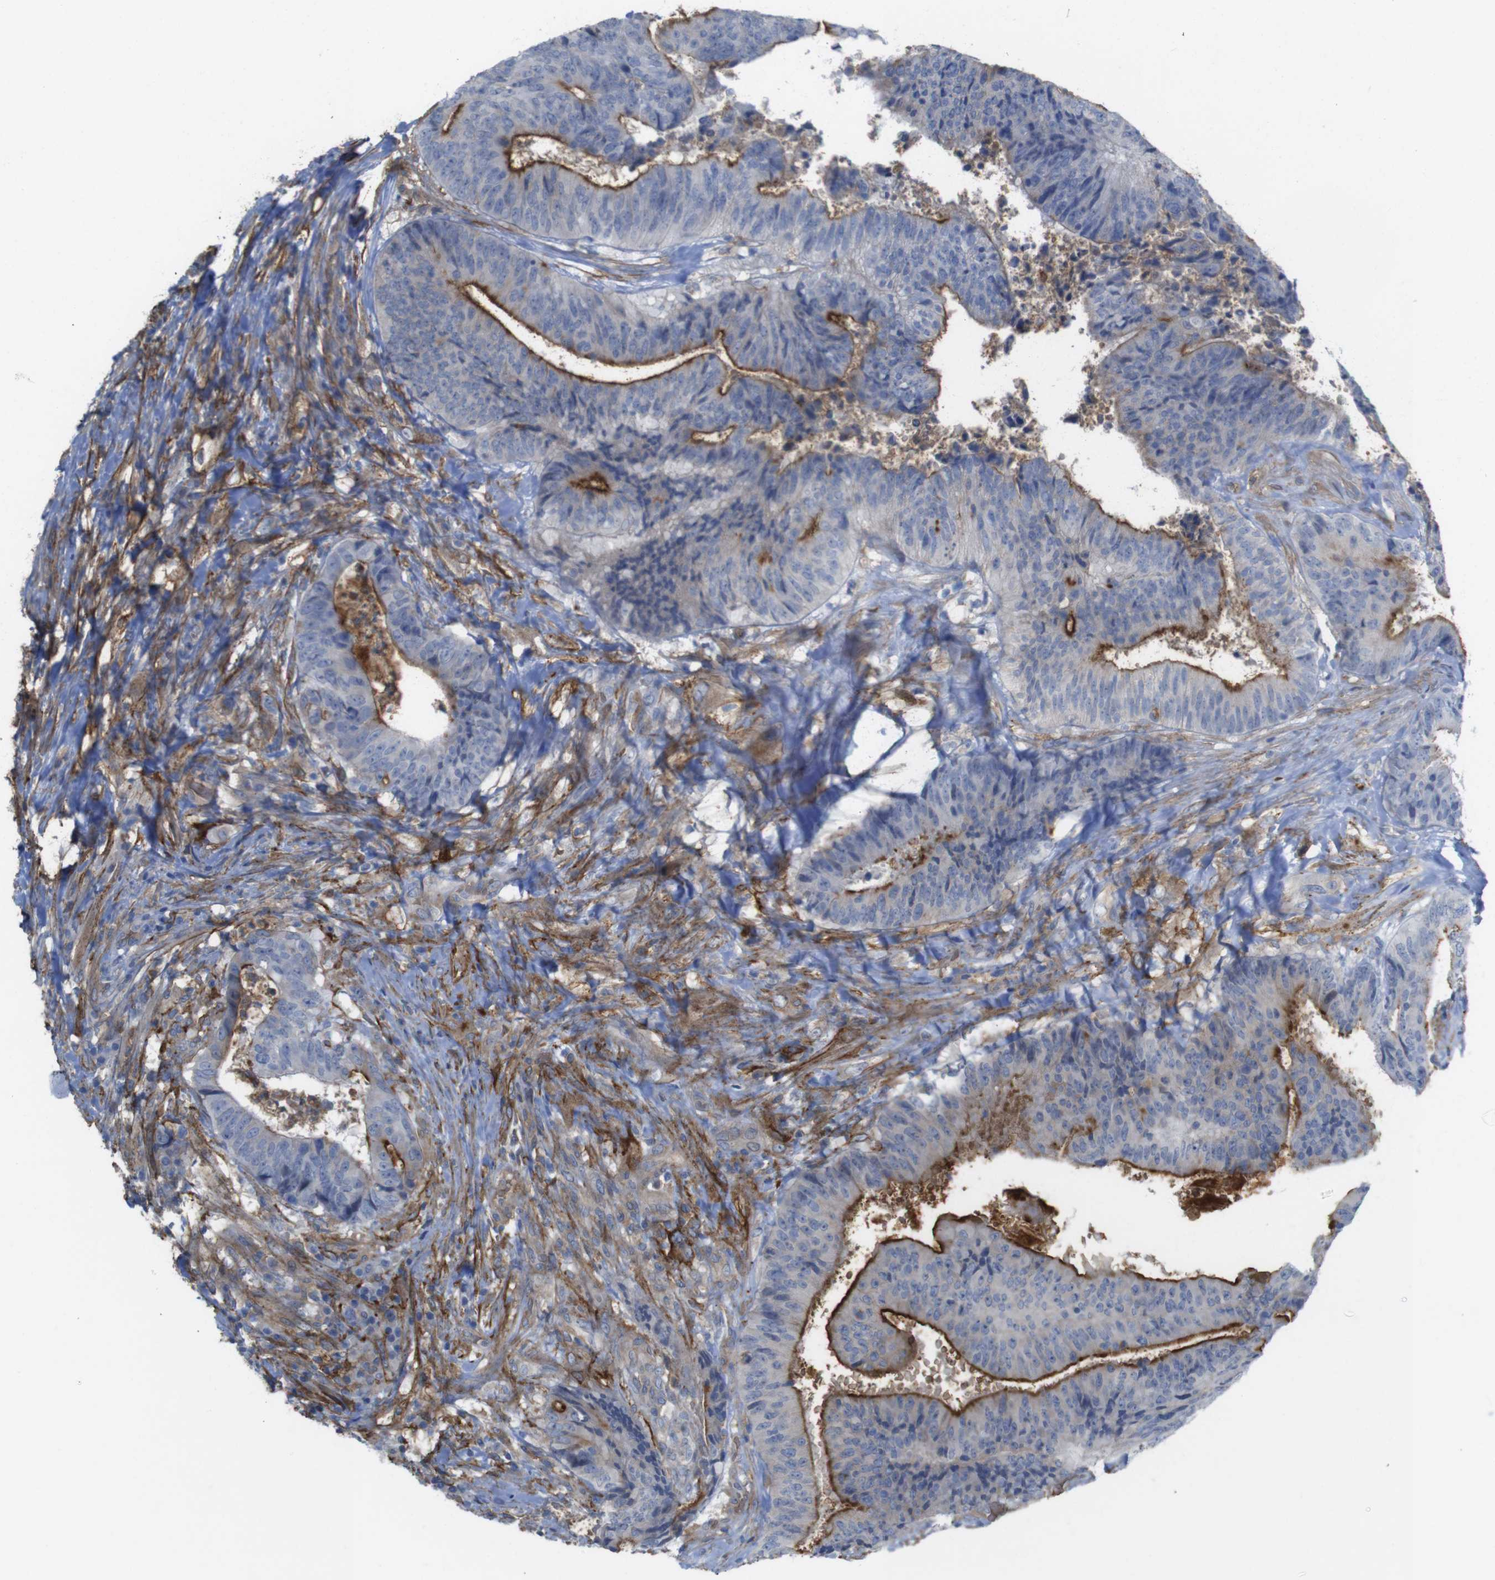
{"staining": {"intensity": "moderate", "quantity": "25%-75%", "location": "cytoplasmic/membranous"}, "tissue": "colorectal cancer", "cell_type": "Tumor cells", "image_type": "cancer", "snomed": [{"axis": "morphology", "description": "Adenocarcinoma, NOS"}, {"axis": "topography", "description": "Rectum"}], "caption": "IHC histopathology image of neoplastic tissue: human colorectal adenocarcinoma stained using immunohistochemistry displays medium levels of moderate protein expression localized specifically in the cytoplasmic/membranous of tumor cells, appearing as a cytoplasmic/membranous brown color.", "gene": "CYBRD1", "patient": {"sex": "male", "age": 72}}